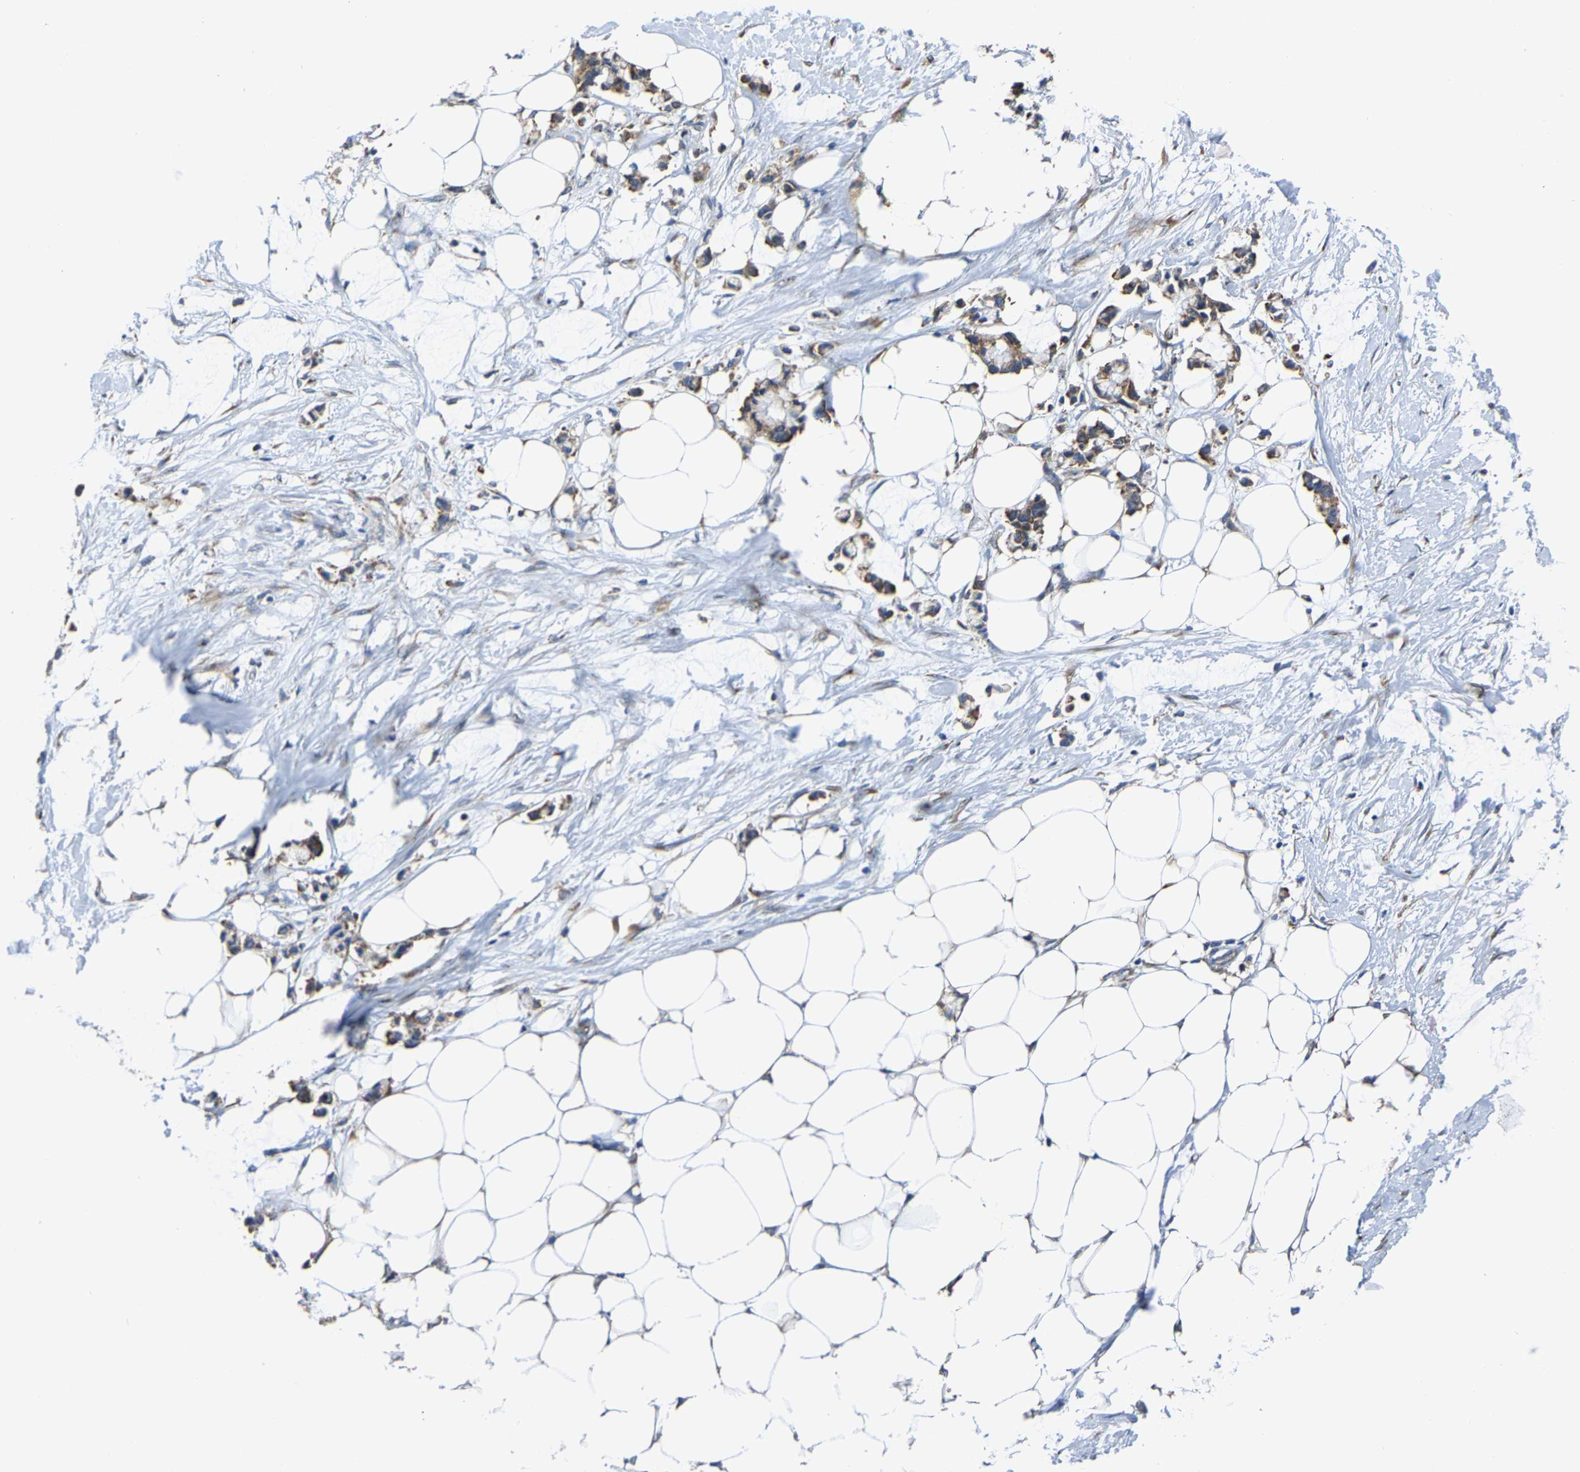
{"staining": {"intensity": "moderate", "quantity": ">75%", "location": "cytoplasmic/membranous"}, "tissue": "adipose tissue", "cell_type": "Adipocytes", "image_type": "normal", "snomed": [{"axis": "morphology", "description": "Normal tissue, NOS"}, {"axis": "morphology", "description": "Adenocarcinoma, NOS"}, {"axis": "topography", "description": "Colon"}, {"axis": "topography", "description": "Peripheral nerve tissue"}], "caption": "Protein positivity by immunohistochemistry exhibits moderate cytoplasmic/membranous expression in about >75% of adipocytes in normal adipose tissue.", "gene": "G3BP2", "patient": {"sex": "male", "age": 14}}